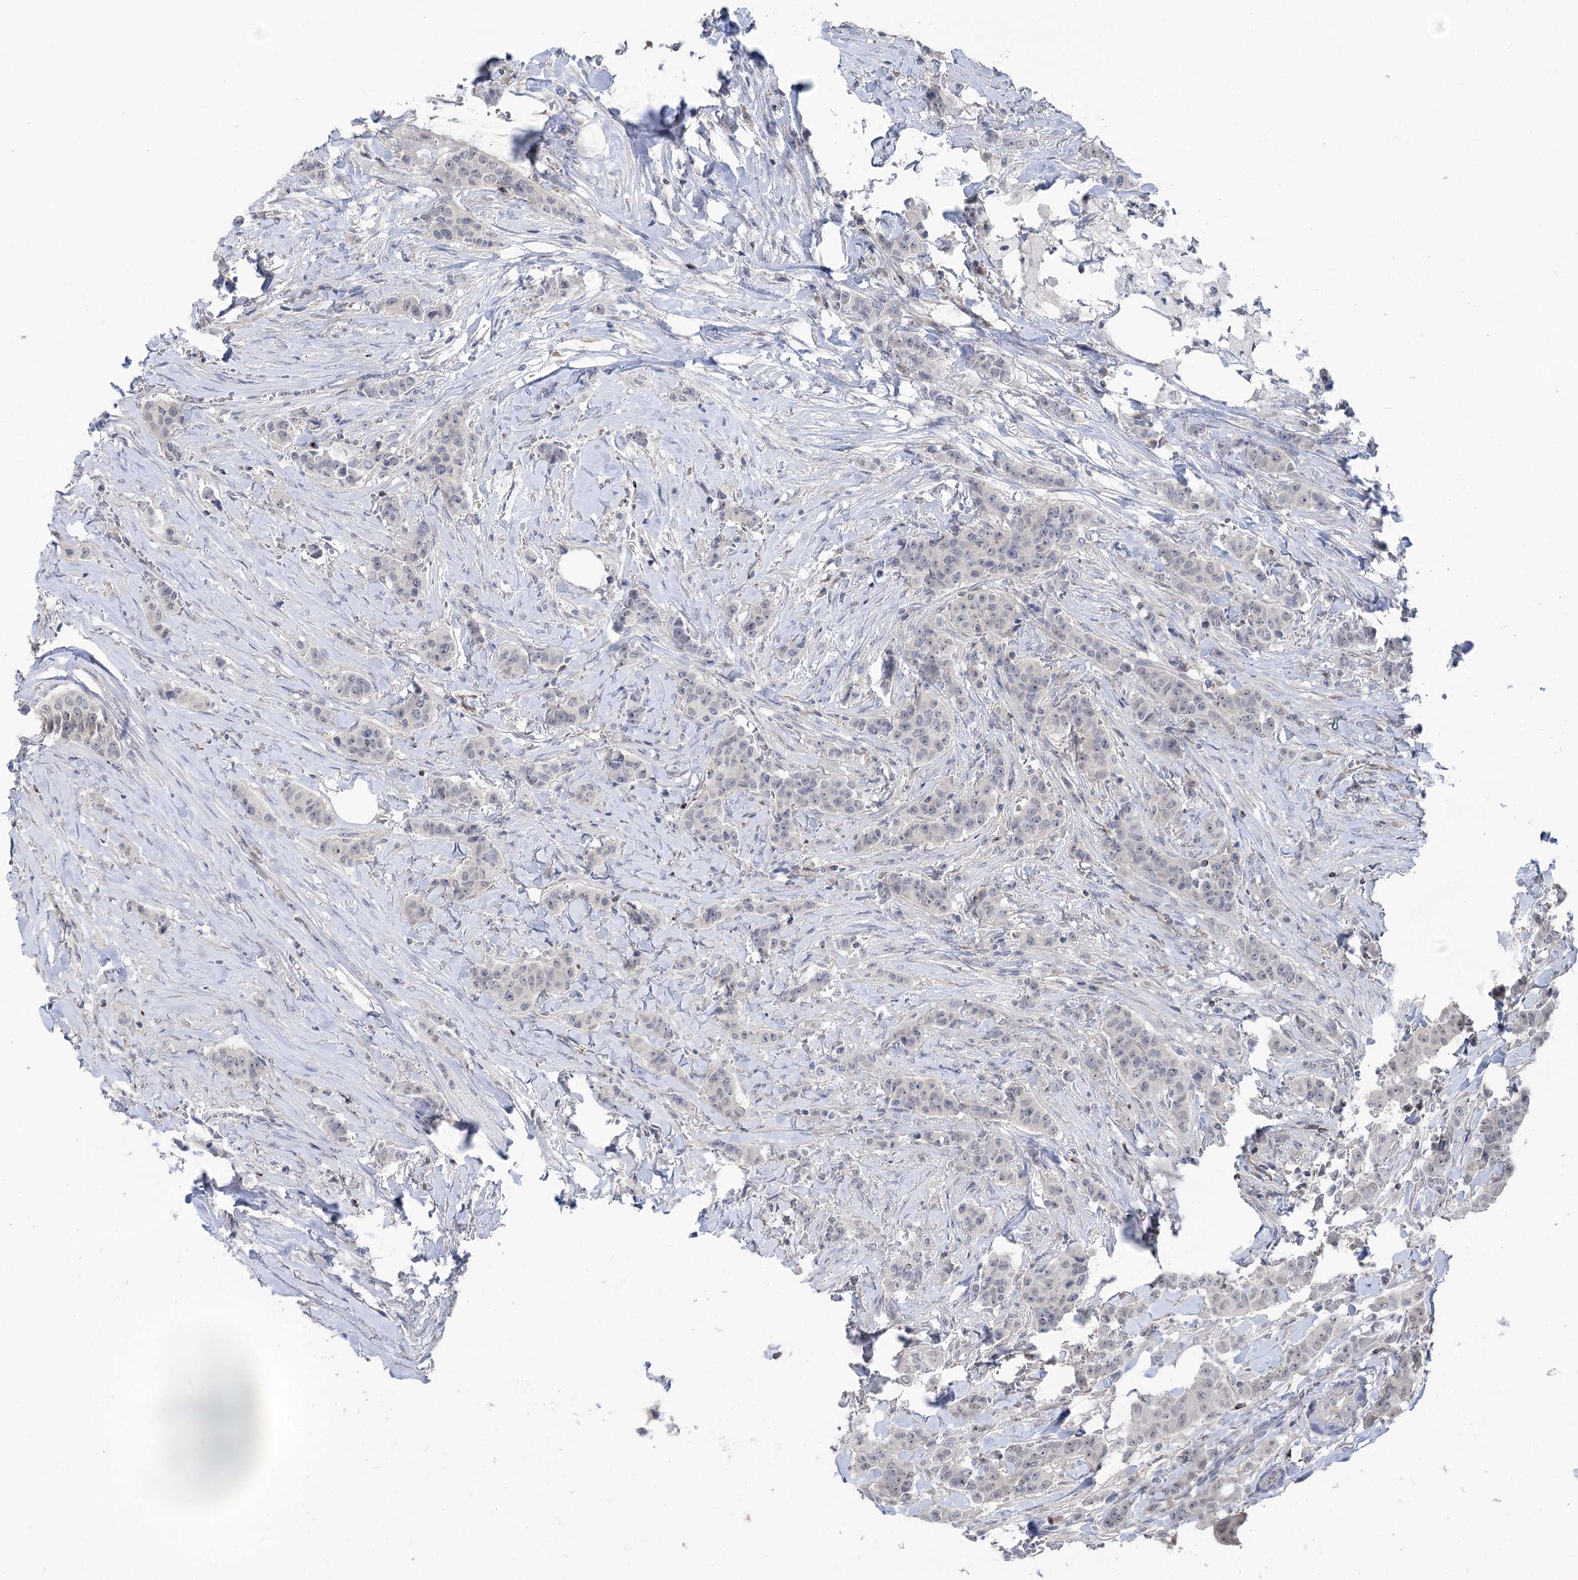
{"staining": {"intensity": "negative", "quantity": "none", "location": "none"}, "tissue": "breast cancer", "cell_type": "Tumor cells", "image_type": "cancer", "snomed": [{"axis": "morphology", "description": "Duct carcinoma"}, {"axis": "topography", "description": "Breast"}], "caption": "The immunohistochemistry (IHC) histopathology image has no significant positivity in tumor cells of breast infiltrating ductal carcinoma tissue.", "gene": "CCSER2", "patient": {"sex": "female", "age": 40}}